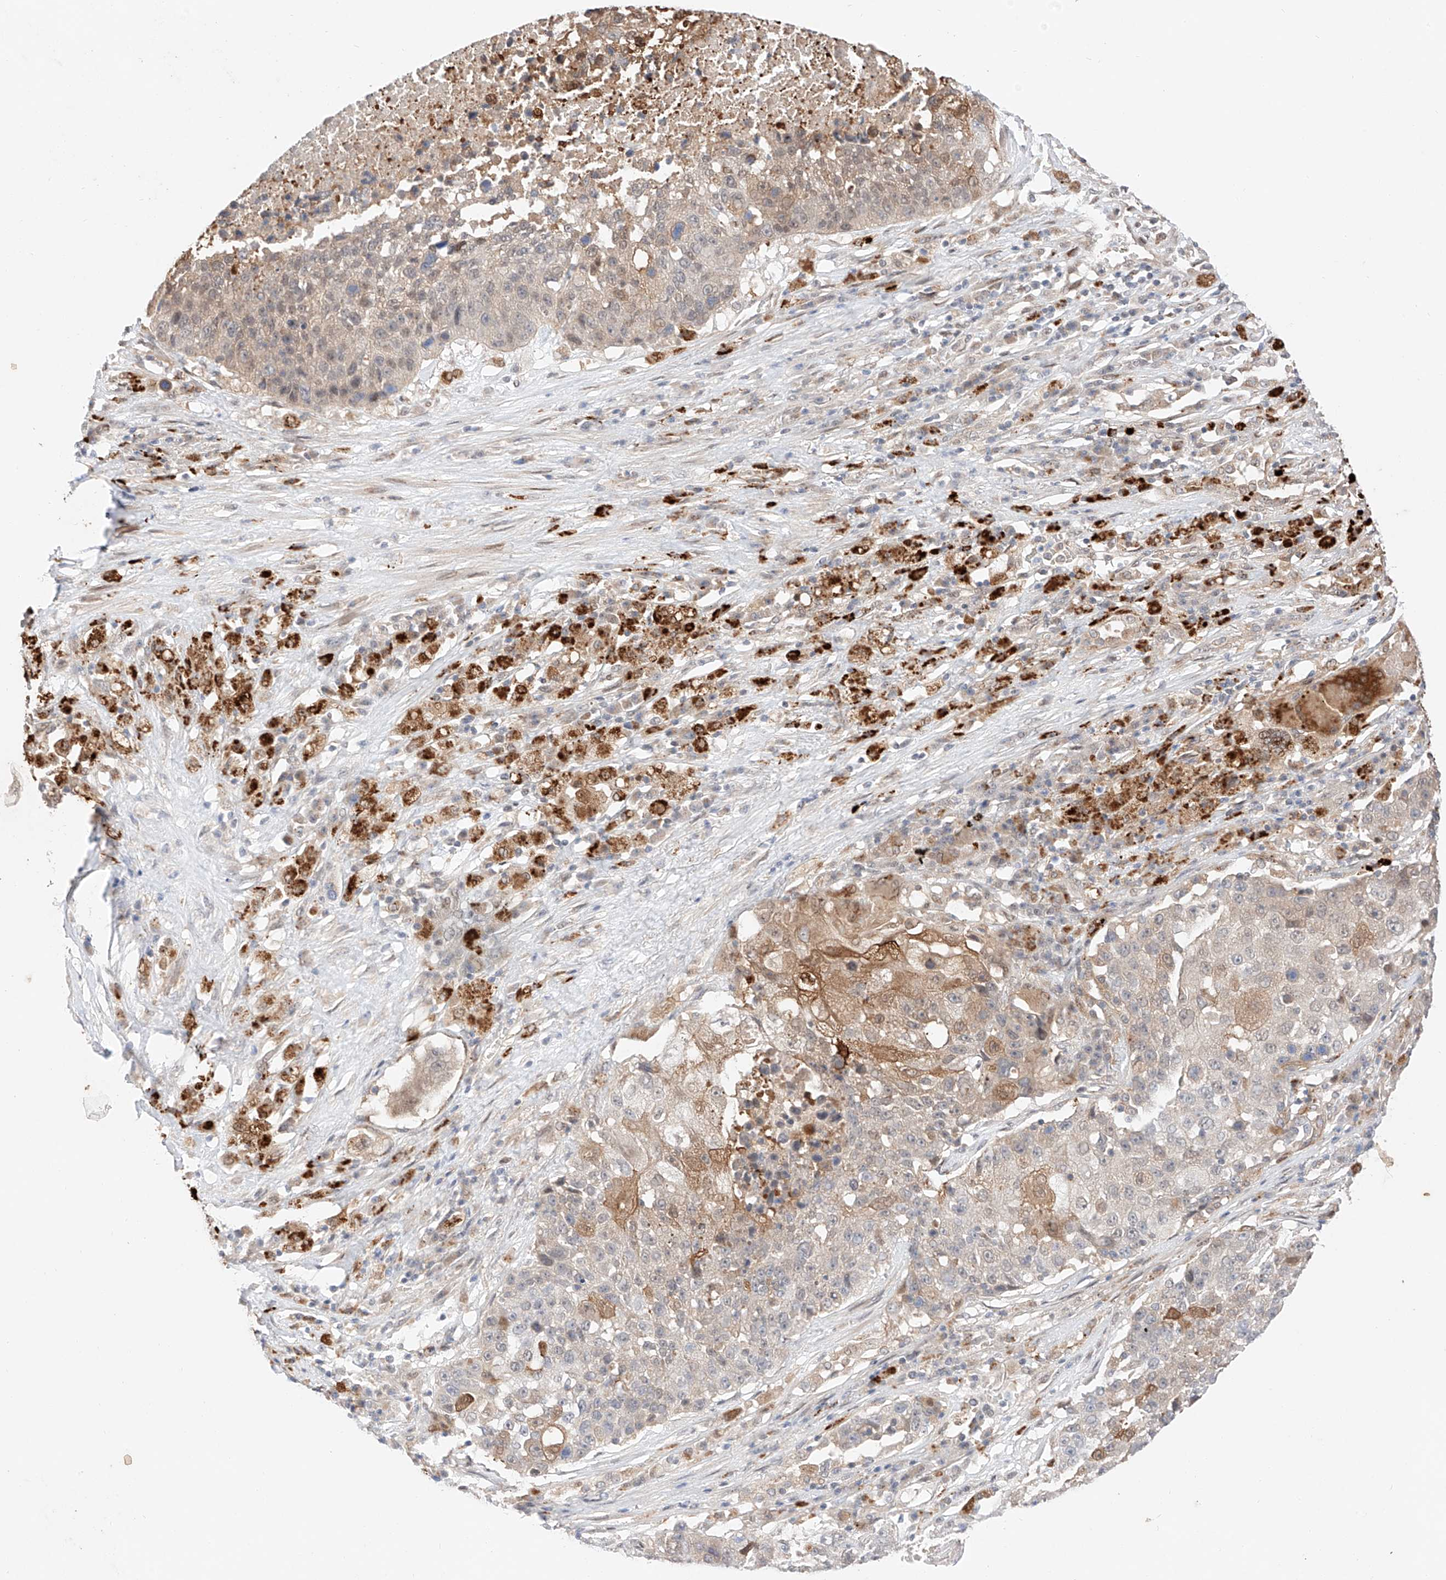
{"staining": {"intensity": "moderate", "quantity": "<25%", "location": "cytoplasmic/membranous,nuclear"}, "tissue": "lung cancer", "cell_type": "Tumor cells", "image_type": "cancer", "snomed": [{"axis": "morphology", "description": "Squamous cell carcinoma, NOS"}, {"axis": "topography", "description": "Lung"}], "caption": "Tumor cells display low levels of moderate cytoplasmic/membranous and nuclear positivity in about <25% of cells in human lung cancer.", "gene": "GCNT1", "patient": {"sex": "male", "age": 61}}